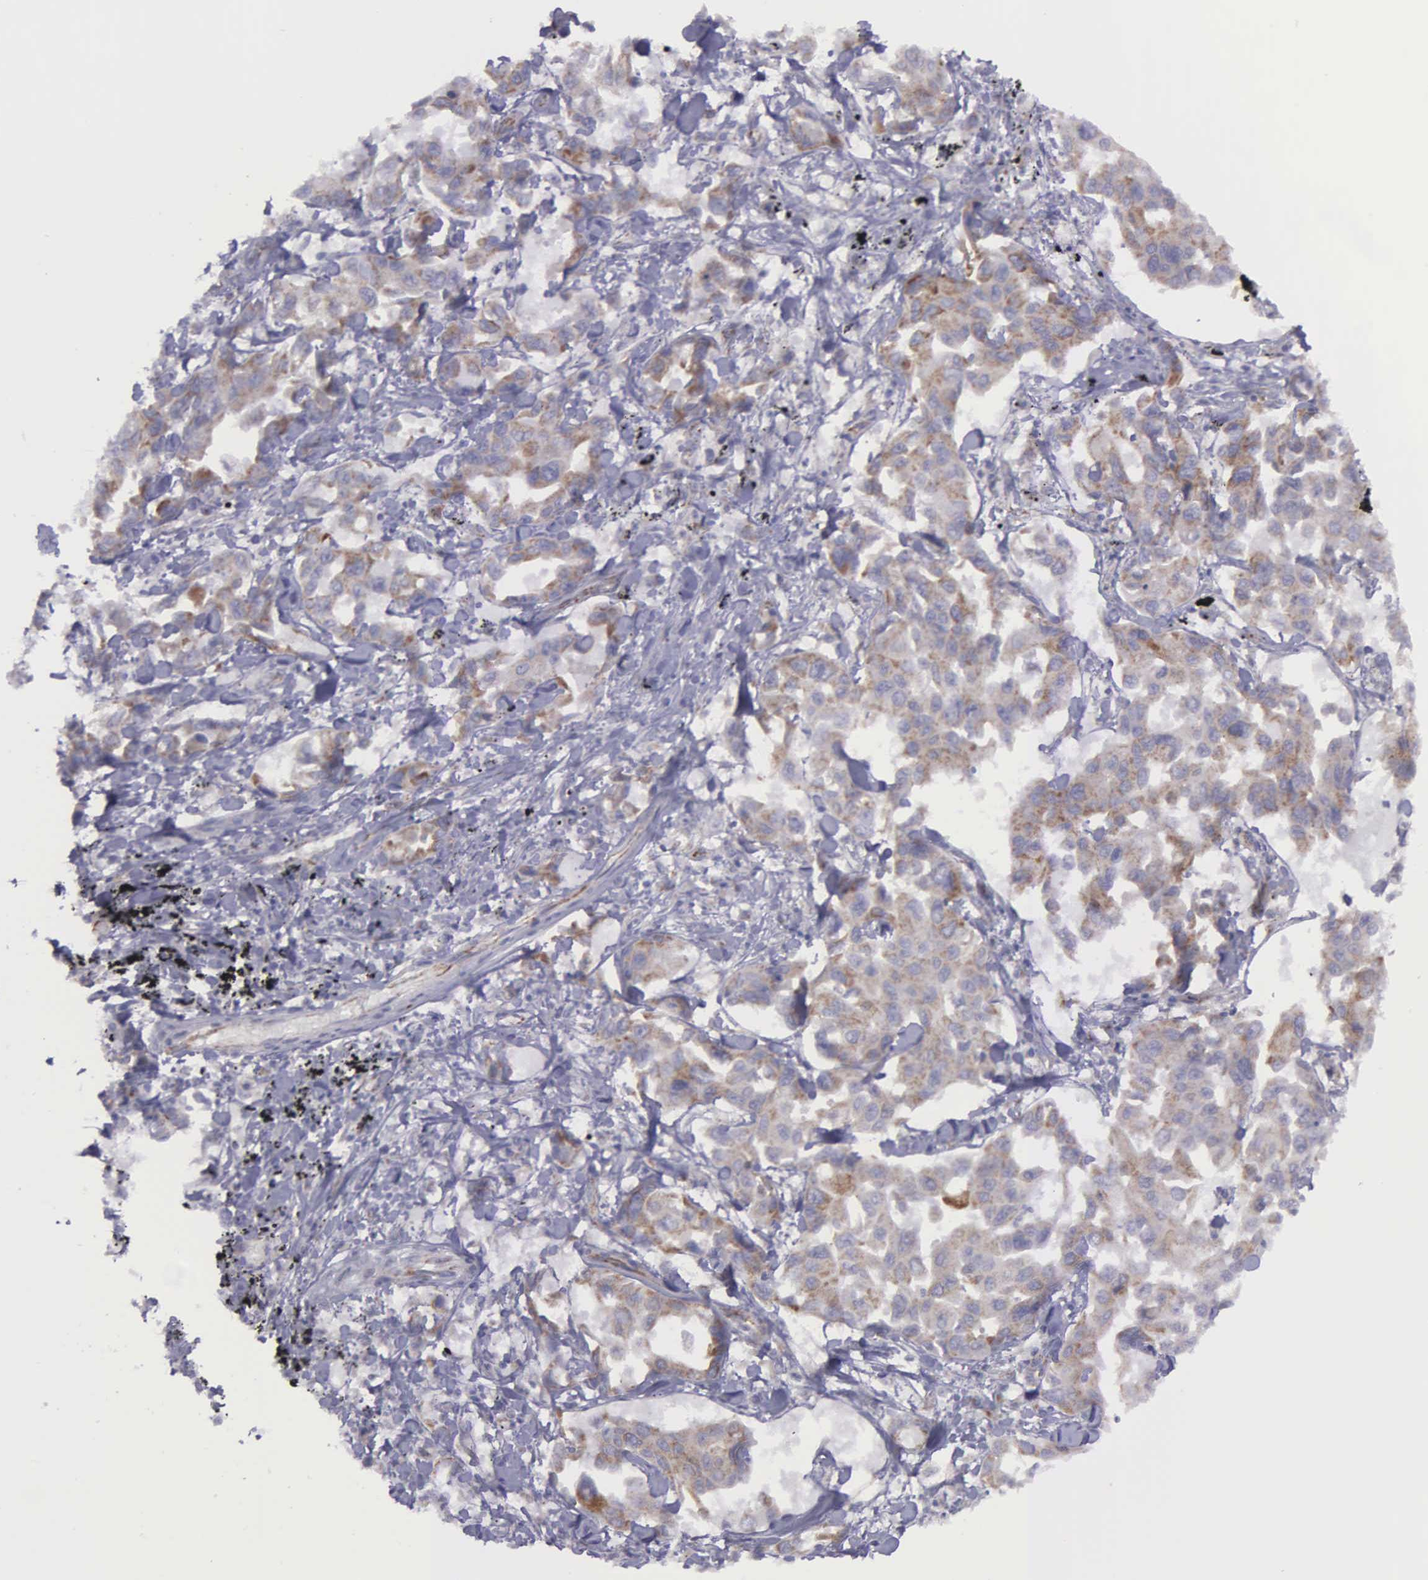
{"staining": {"intensity": "weak", "quantity": ">75%", "location": "cytoplasmic/membranous"}, "tissue": "lung cancer", "cell_type": "Tumor cells", "image_type": "cancer", "snomed": [{"axis": "morphology", "description": "Adenocarcinoma, NOS"}, {"axis": "topography", "description": "Lung"}], "caption": "Immunohistochemistry image of lung cancer (adenocarcinoma) stained for a protein (brown), which exhibits low levels of weak cytoplasmic/membranous staining in about >75% of tumor cells.", "gene": "SYNJ2BP", "patient": {"sex": "male", "age": 64}}